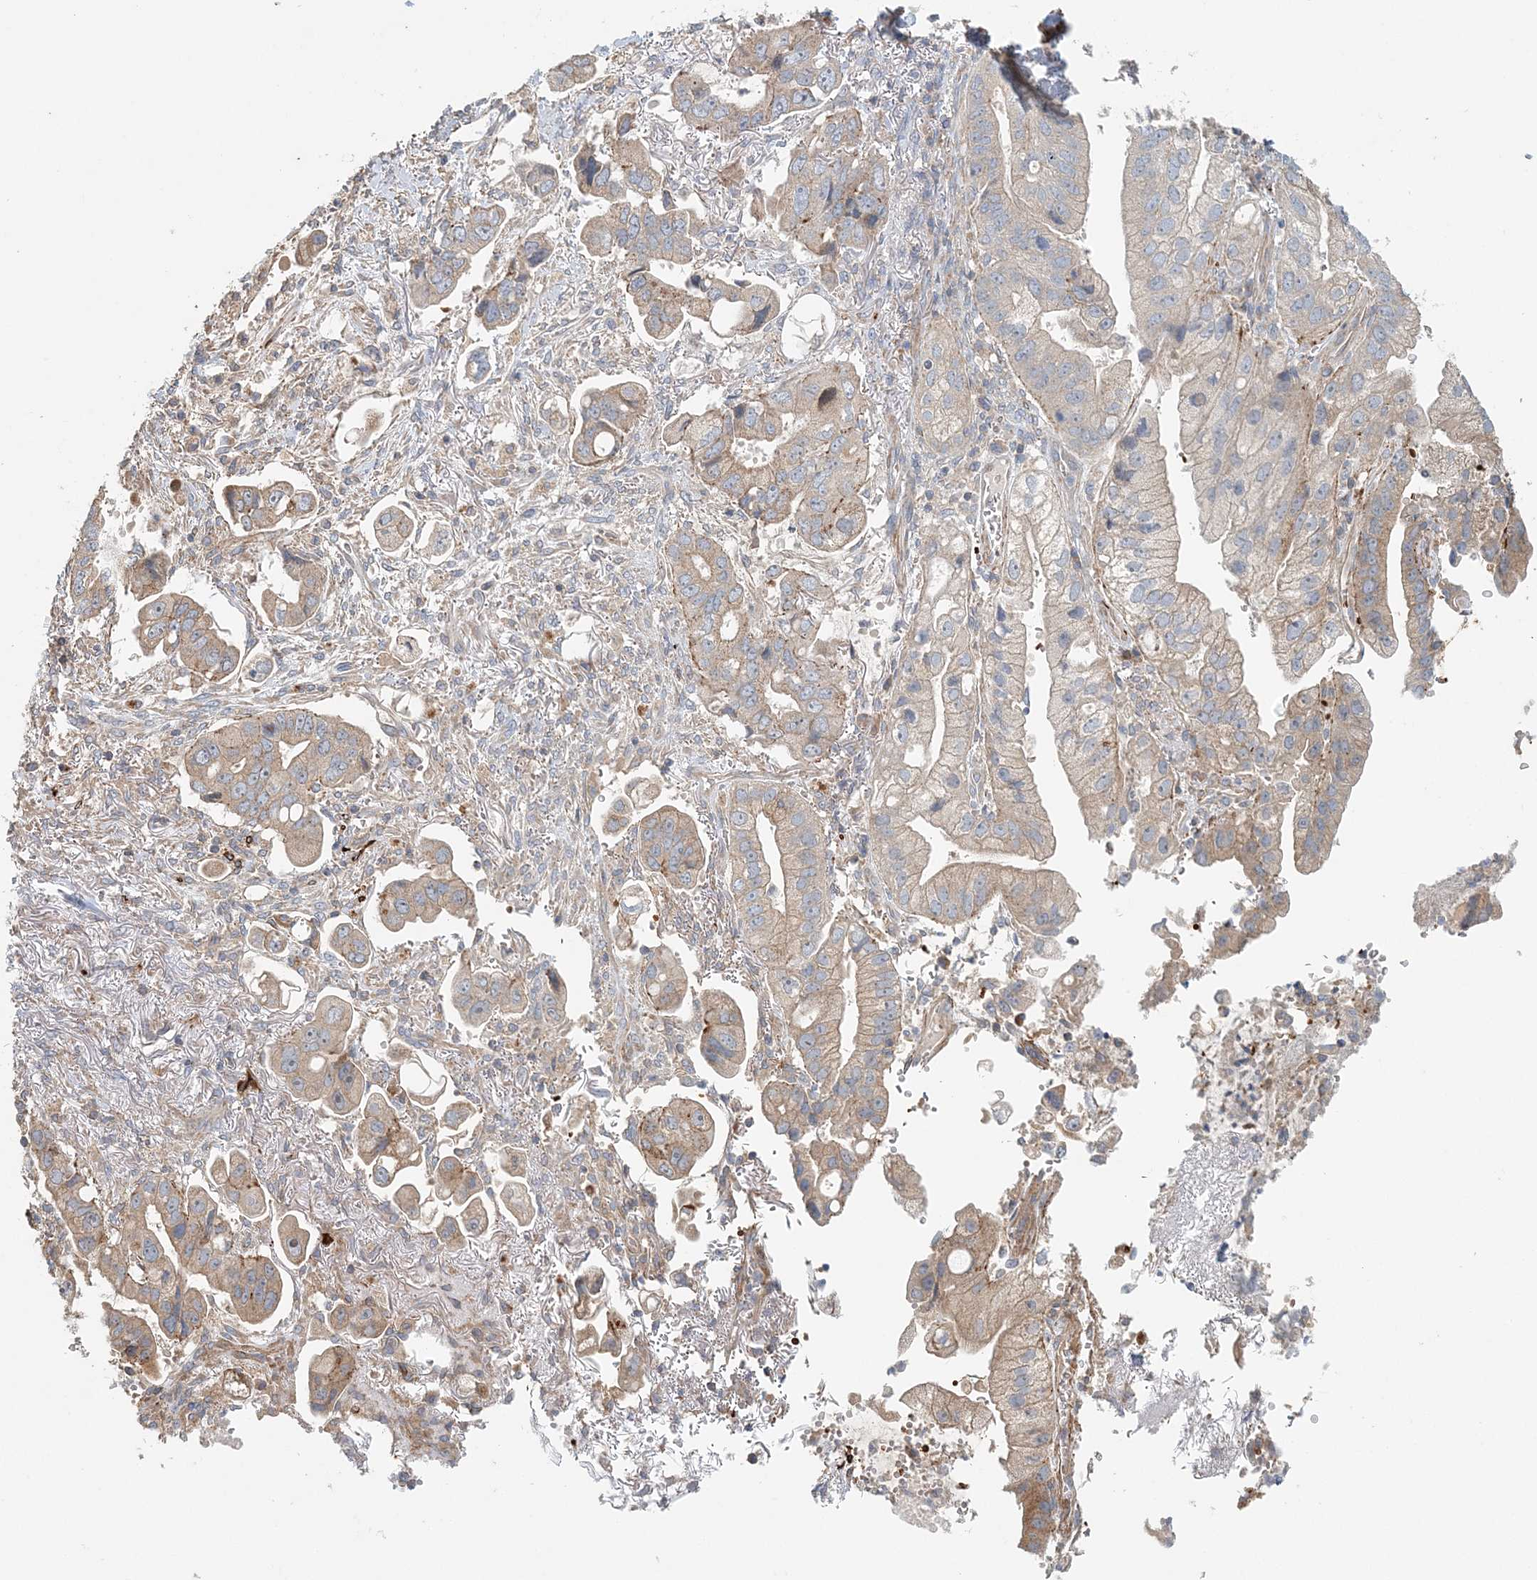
{"staining": {"intensity": "weak", "quantity": ">75%", "location": "cytoplasmic/membranous"}, "tissue": "stomach cancer", "cell_type": "Tumor cells", "image_type": "cancer", "snomed": [{"axis": "morphology", "description": "Adenocarcinoma, NOS"}, {"axis": "topography", "description": "Stomach"}], "caption": "This is an image of IHC staining of stomach adenocarcinoma, which shows weak expression in the cytoplasmic/membranous of tumor cells.", "gene": "TTI1", "patient": {"sex": "male", "age": 62}}